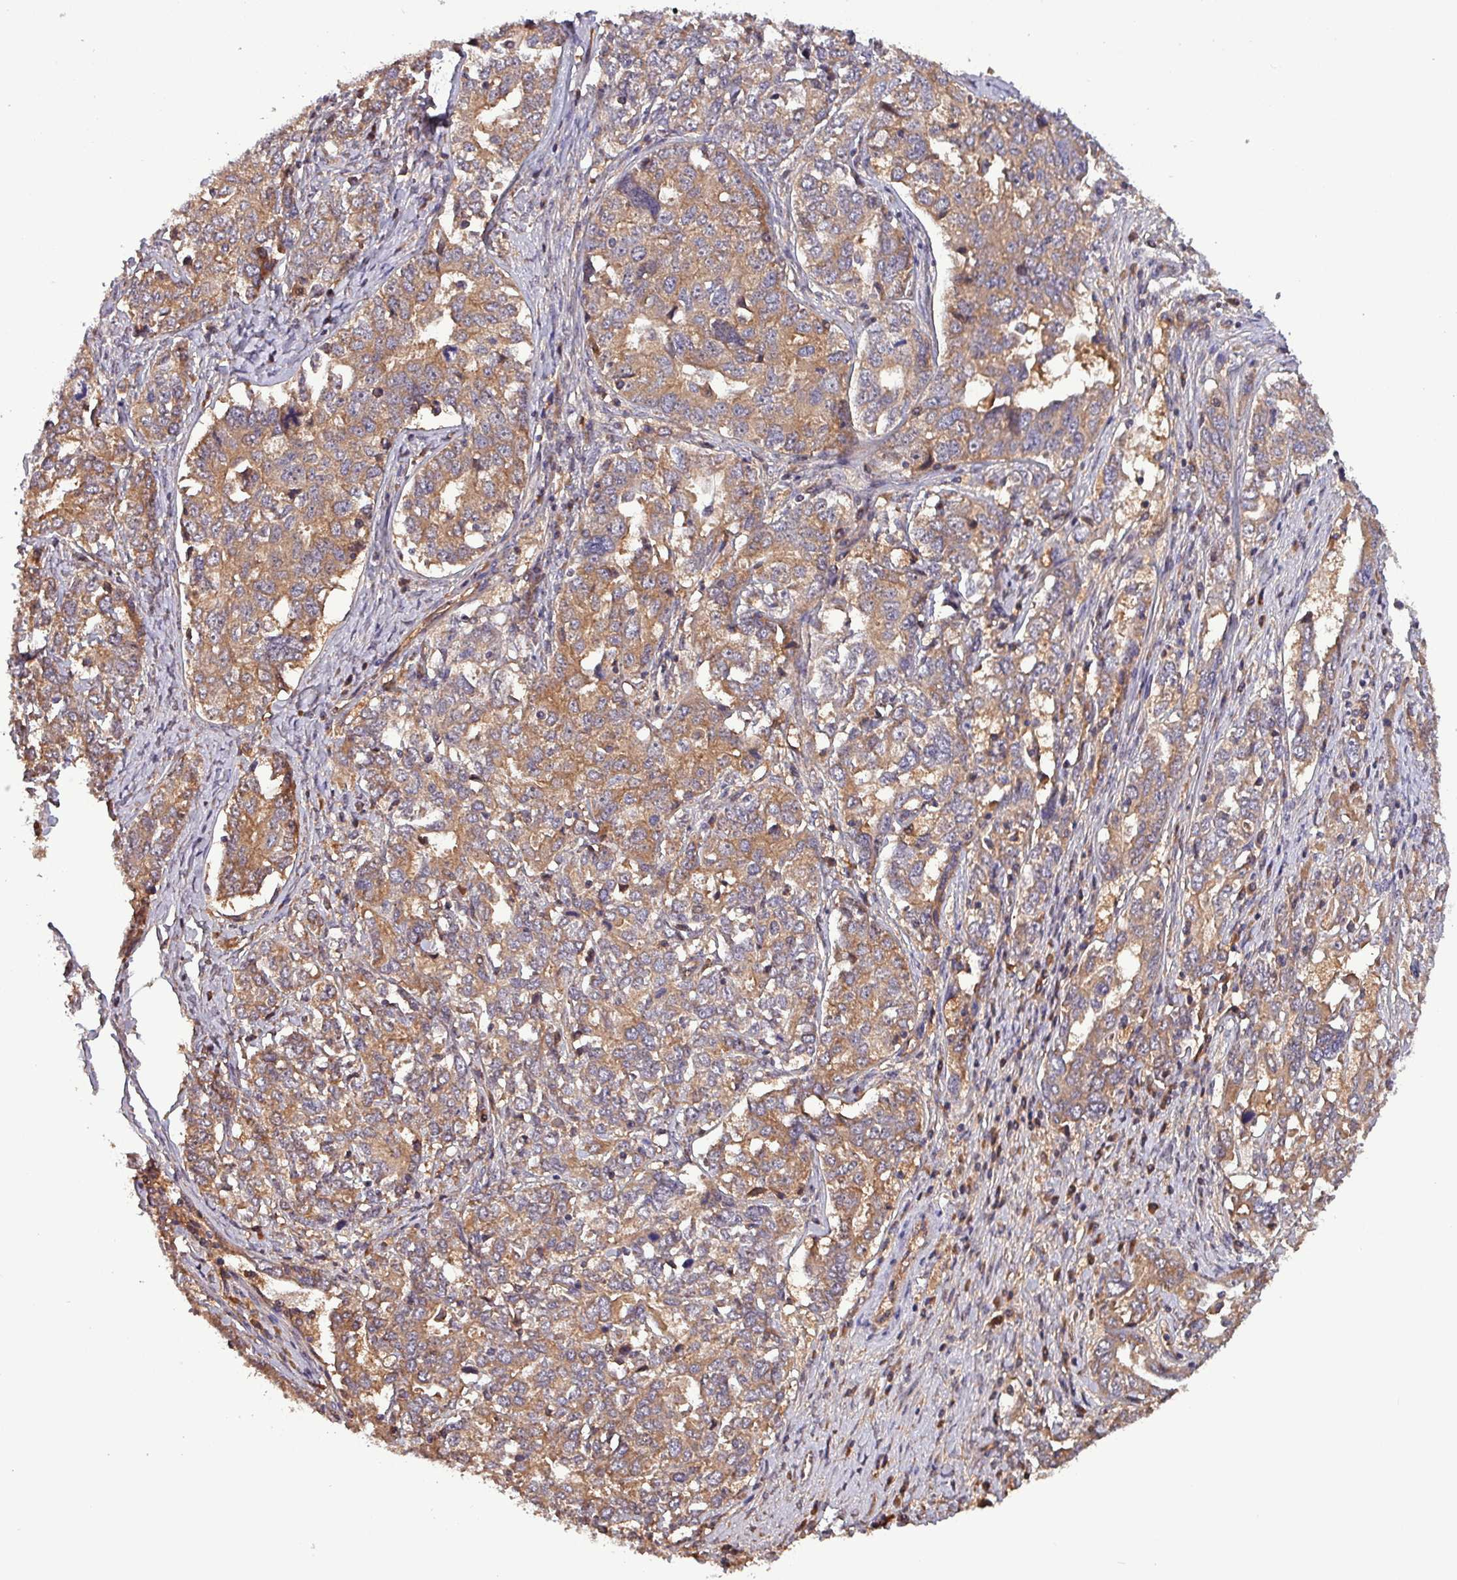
{"staining": {"intensity": "moderate", "quantity": ">75%", "location": "cytoplasmic/membranous"}, "tissue": "ovarian cancer", "cell_type": "Tumor cells", "image_type": "cancer", "snomed": [{"axis": "morphology", "description": "Carcinoma, endometroid"}, {"axis": "topography", "description": "Ovary"}], "caption": "Moderate cytoplasmic/membranous expression for a protein is appreciated in approximately >75% of tumor cells of endometroid carcinoma (ovarian) using immunohistochemistry (IHC).", "gene": "PAFAH1B2", "patient": {"sex": "female", "age": 62}}